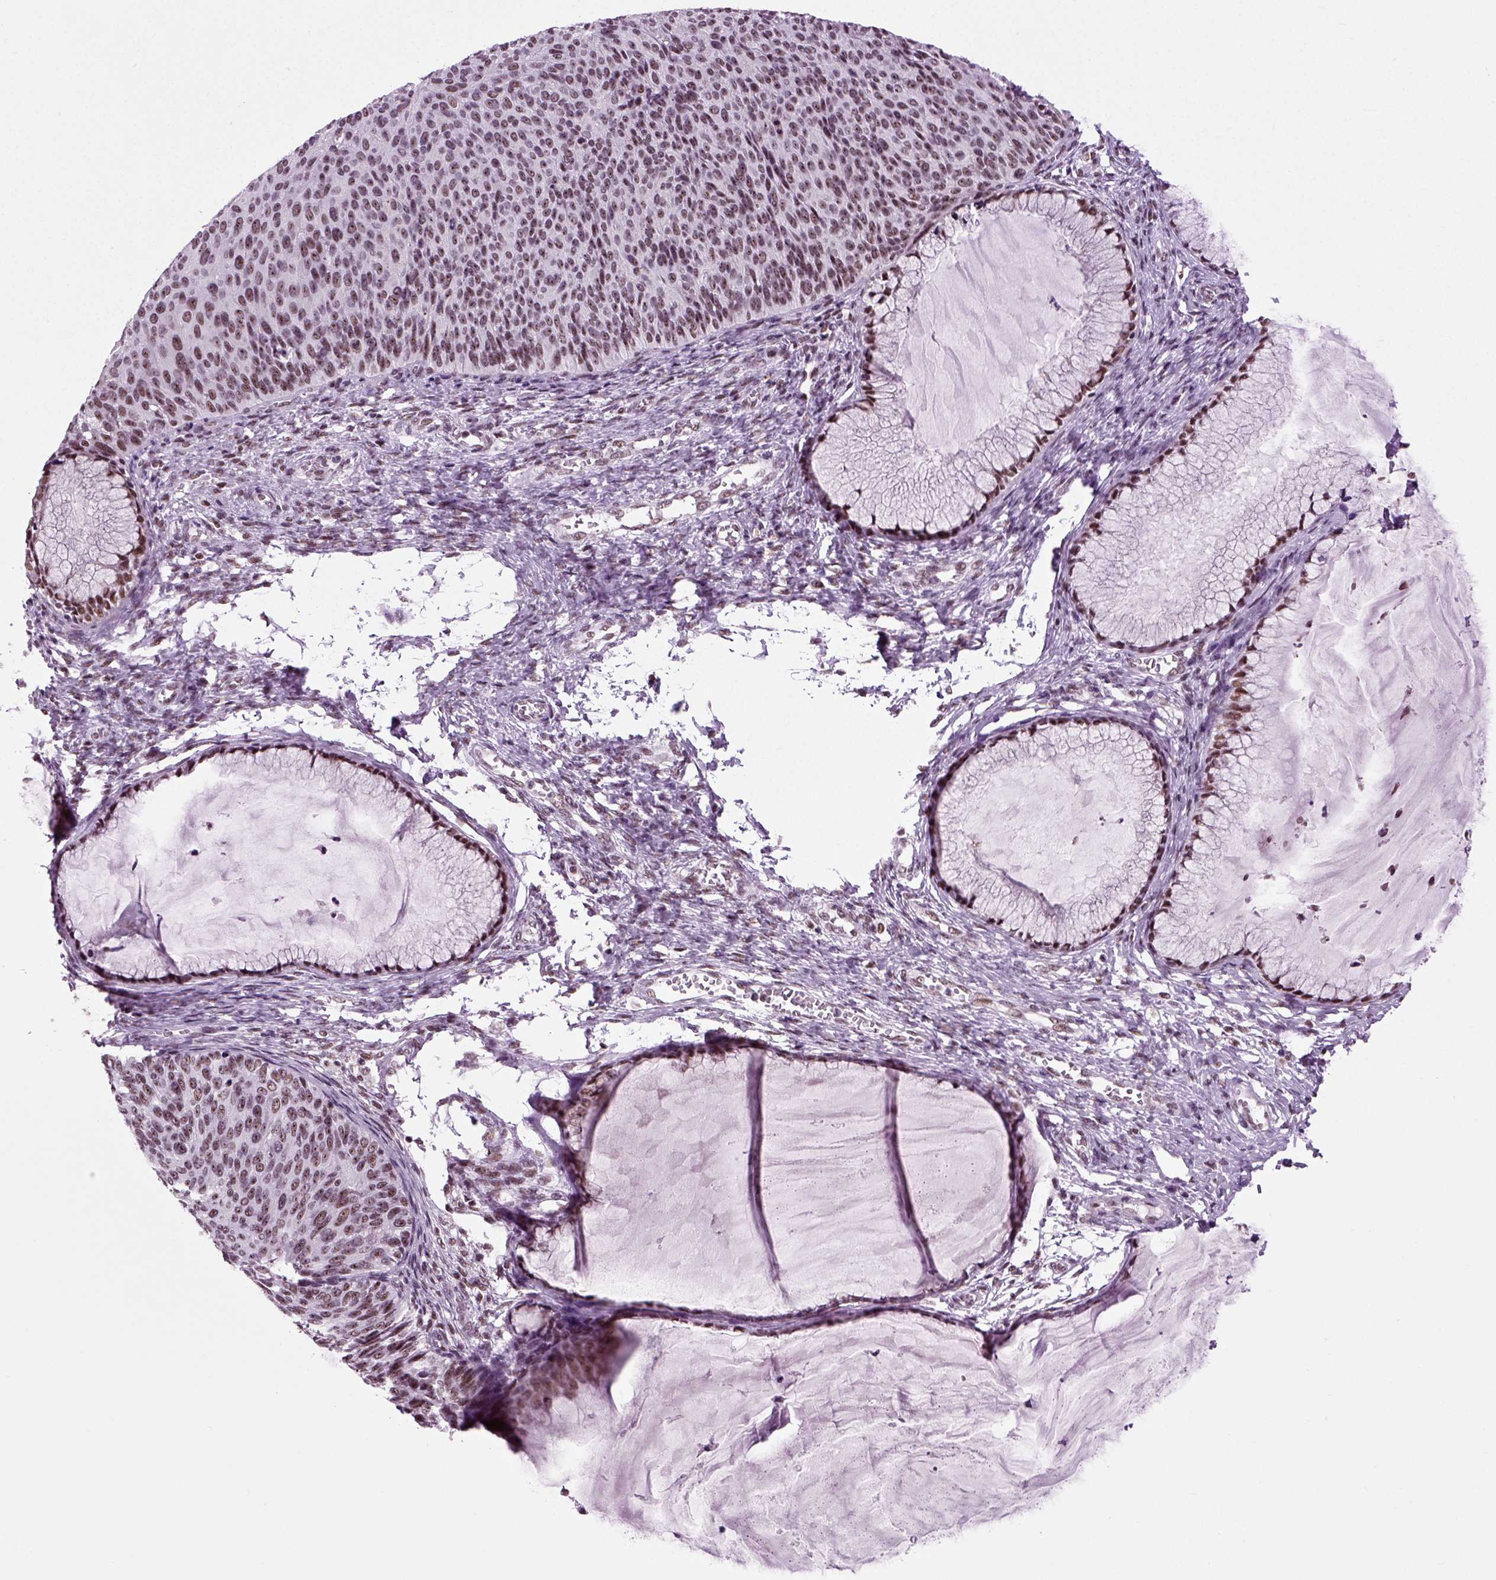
{"staining": {"intensity": "weak", "quantity": "25%-75%", "location": "nuclear"}, "tissue": "cervical cancer", "cell_type": "Tumor cells", "image_type": "cancer", "snomed": [{"axis": "morphology", "description": "Squamous cell carcinoma, NOS"}, {"axis": "topography", "description": "Cervix"}], "caption": "DAB (3,3'-diaminobenzidine) immunohistochemical staining of squamous cell carcinoma (cervical) exhibits weak nuclear protein positivity in approximately 25%-75% of tumor cells.", "gene": "RCOR3", "patient": {"sex": "female", "age": 36}}